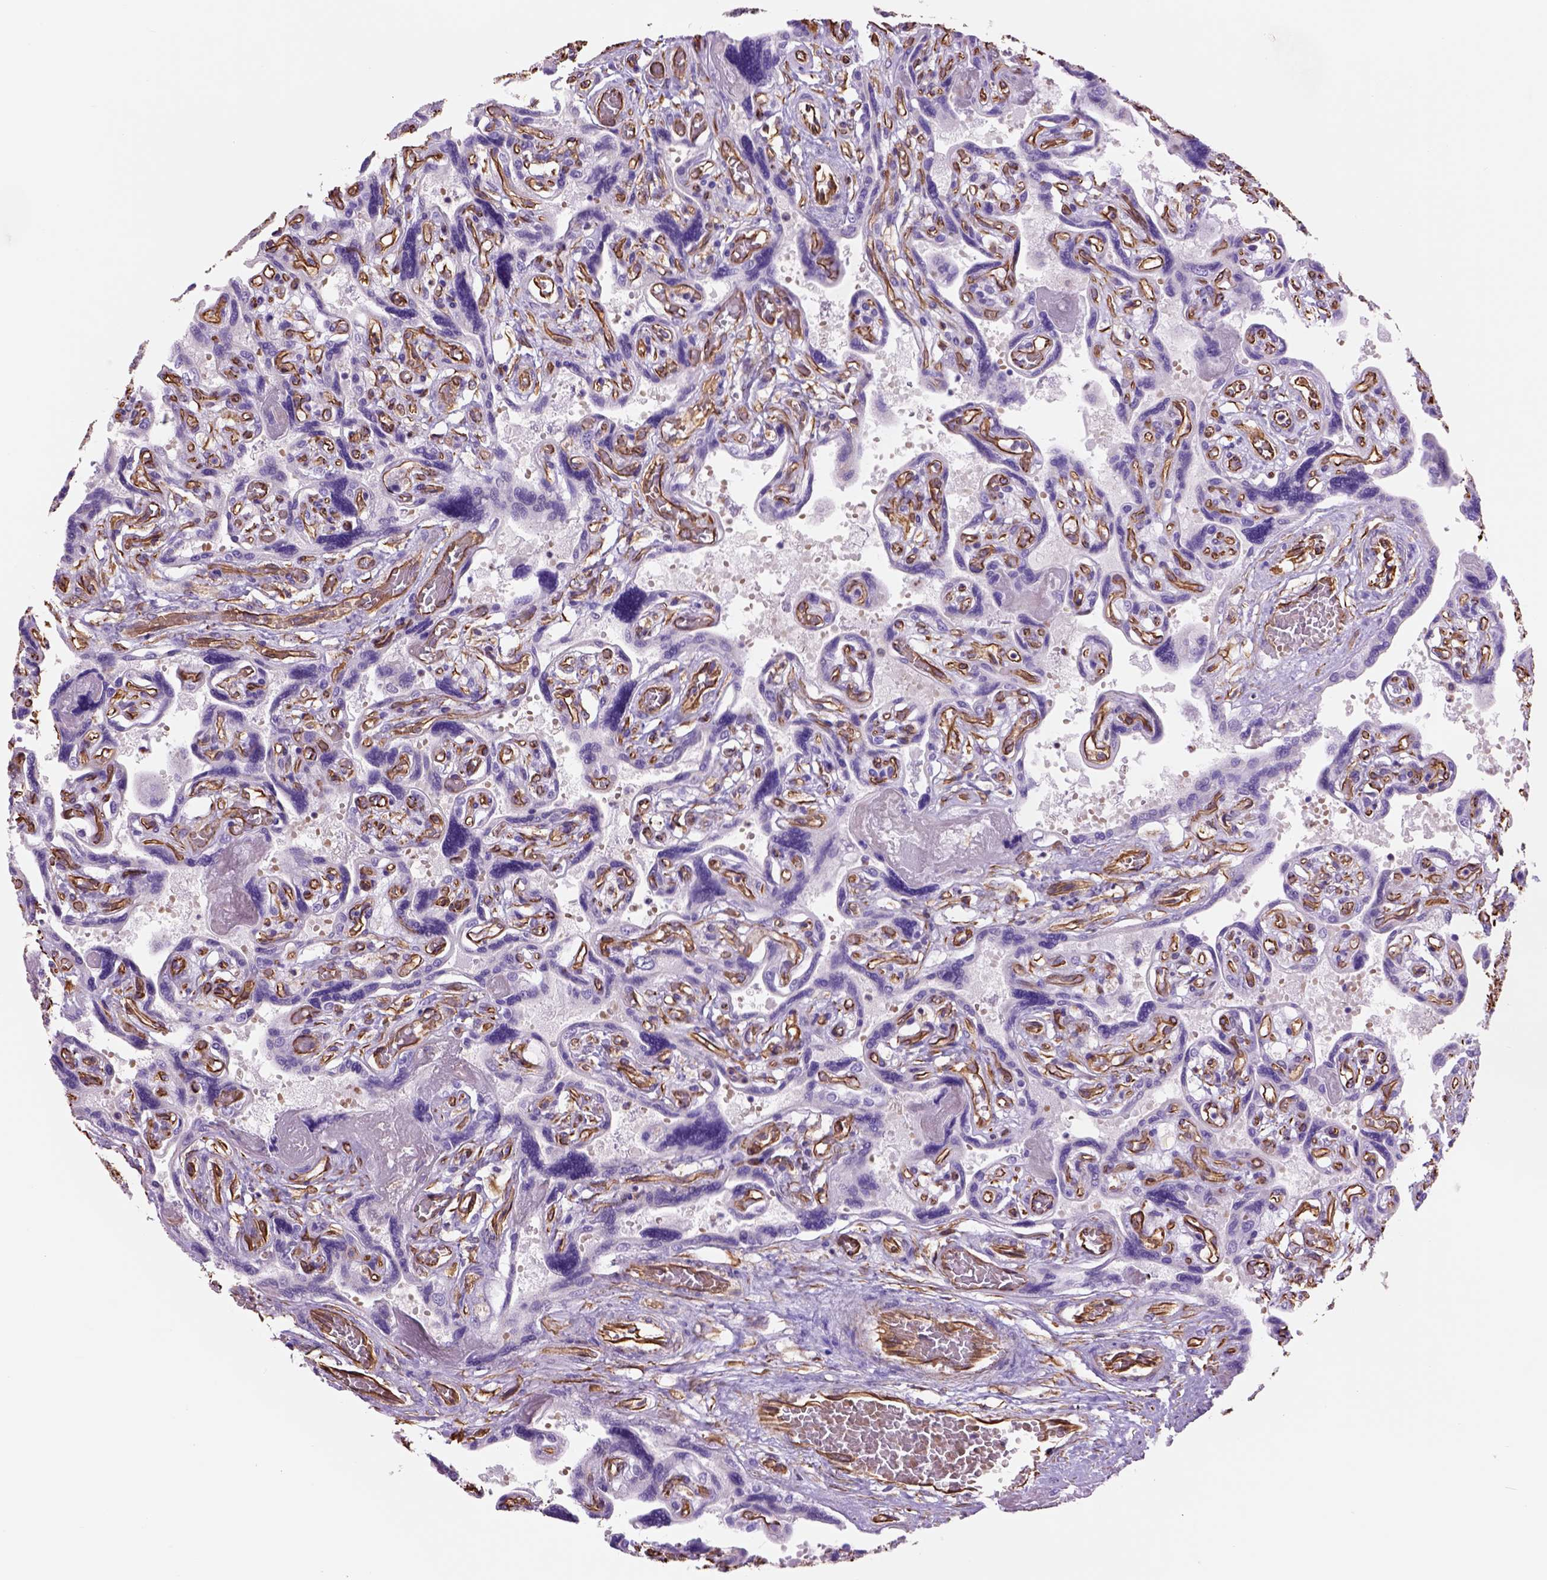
{"staining": {"intensity": "moderate", "quantity": ">75%", "location": "cytoplasmic/membranous"}, "tissue": "placenta", "cell_type": "Decidual cells", "image_type": "normal", "snomed": [{"axis": "morphology", "description": "Normal tissue, NOS"}, {"axis": "topography", "description": "Placenta"}], "caption": "Immunohistochemistry photomicrograph of normal placenta: human placenta stained using immunohistochemistry demonstrates medium levels of moderate protein expression localized specifically in the cytoplasmic/membranous of decidual cells, appearing as a cytoplasmic/membranous brown color.", "gene": "ZZZ3", "patient": {"sex": "female", "age": 32}}